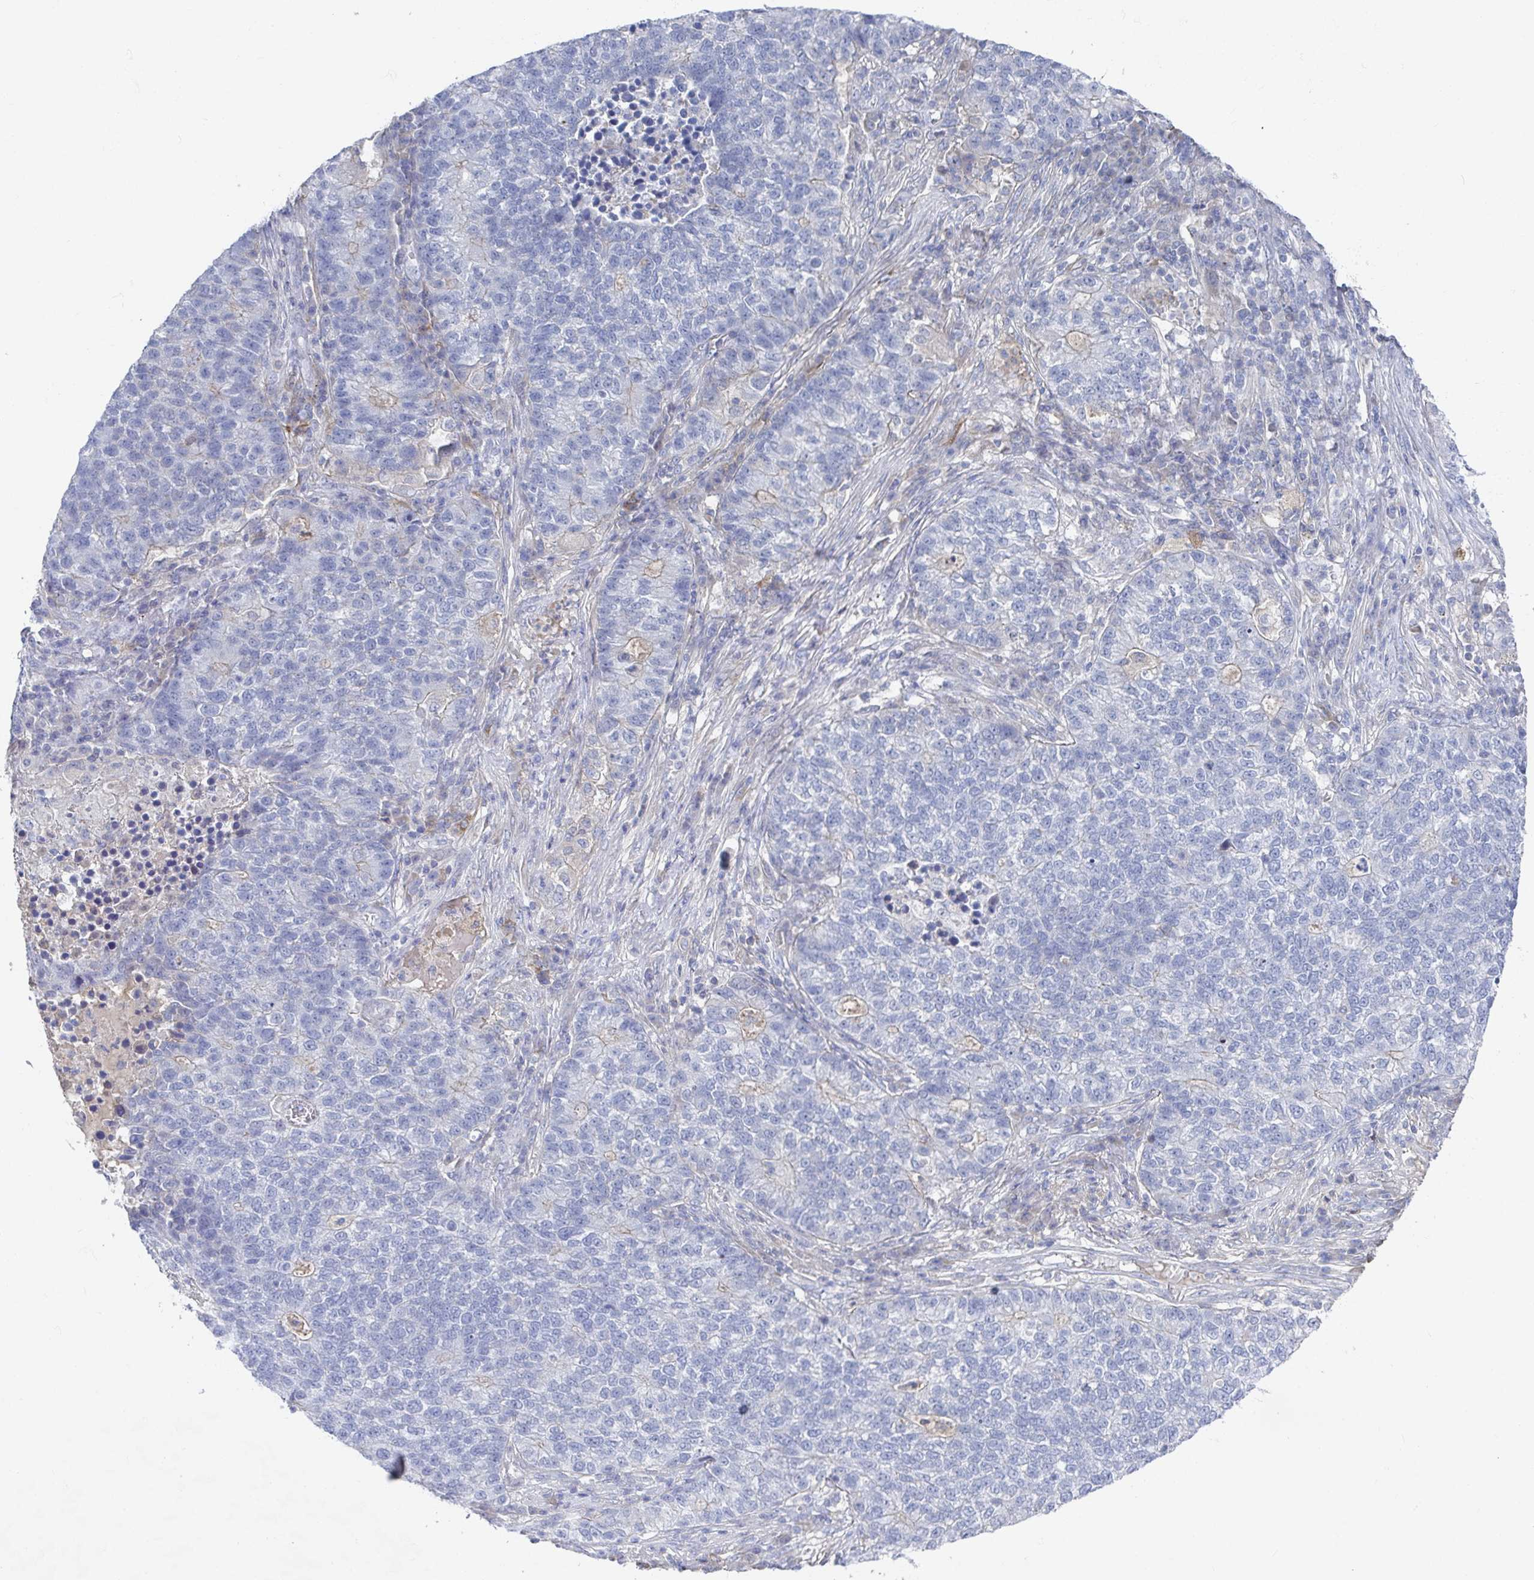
{"staining": {"intensity": "negative", "quantity": "none", "location": "none"}, "tissue": "lung cancer", "cell_type": "Tumor cells", "image_type": "cancer", "snomed": [{"axis": "morphology", "description": "Adenocarcinoma, NOS"}, {"axis": "topography", "description": "Lung"}], "caption": "The histopathology image shows no staining of tumor cells in lung cancer.", "gene": "ZNF430", "patient": {"sex": "male", "age": 57}}